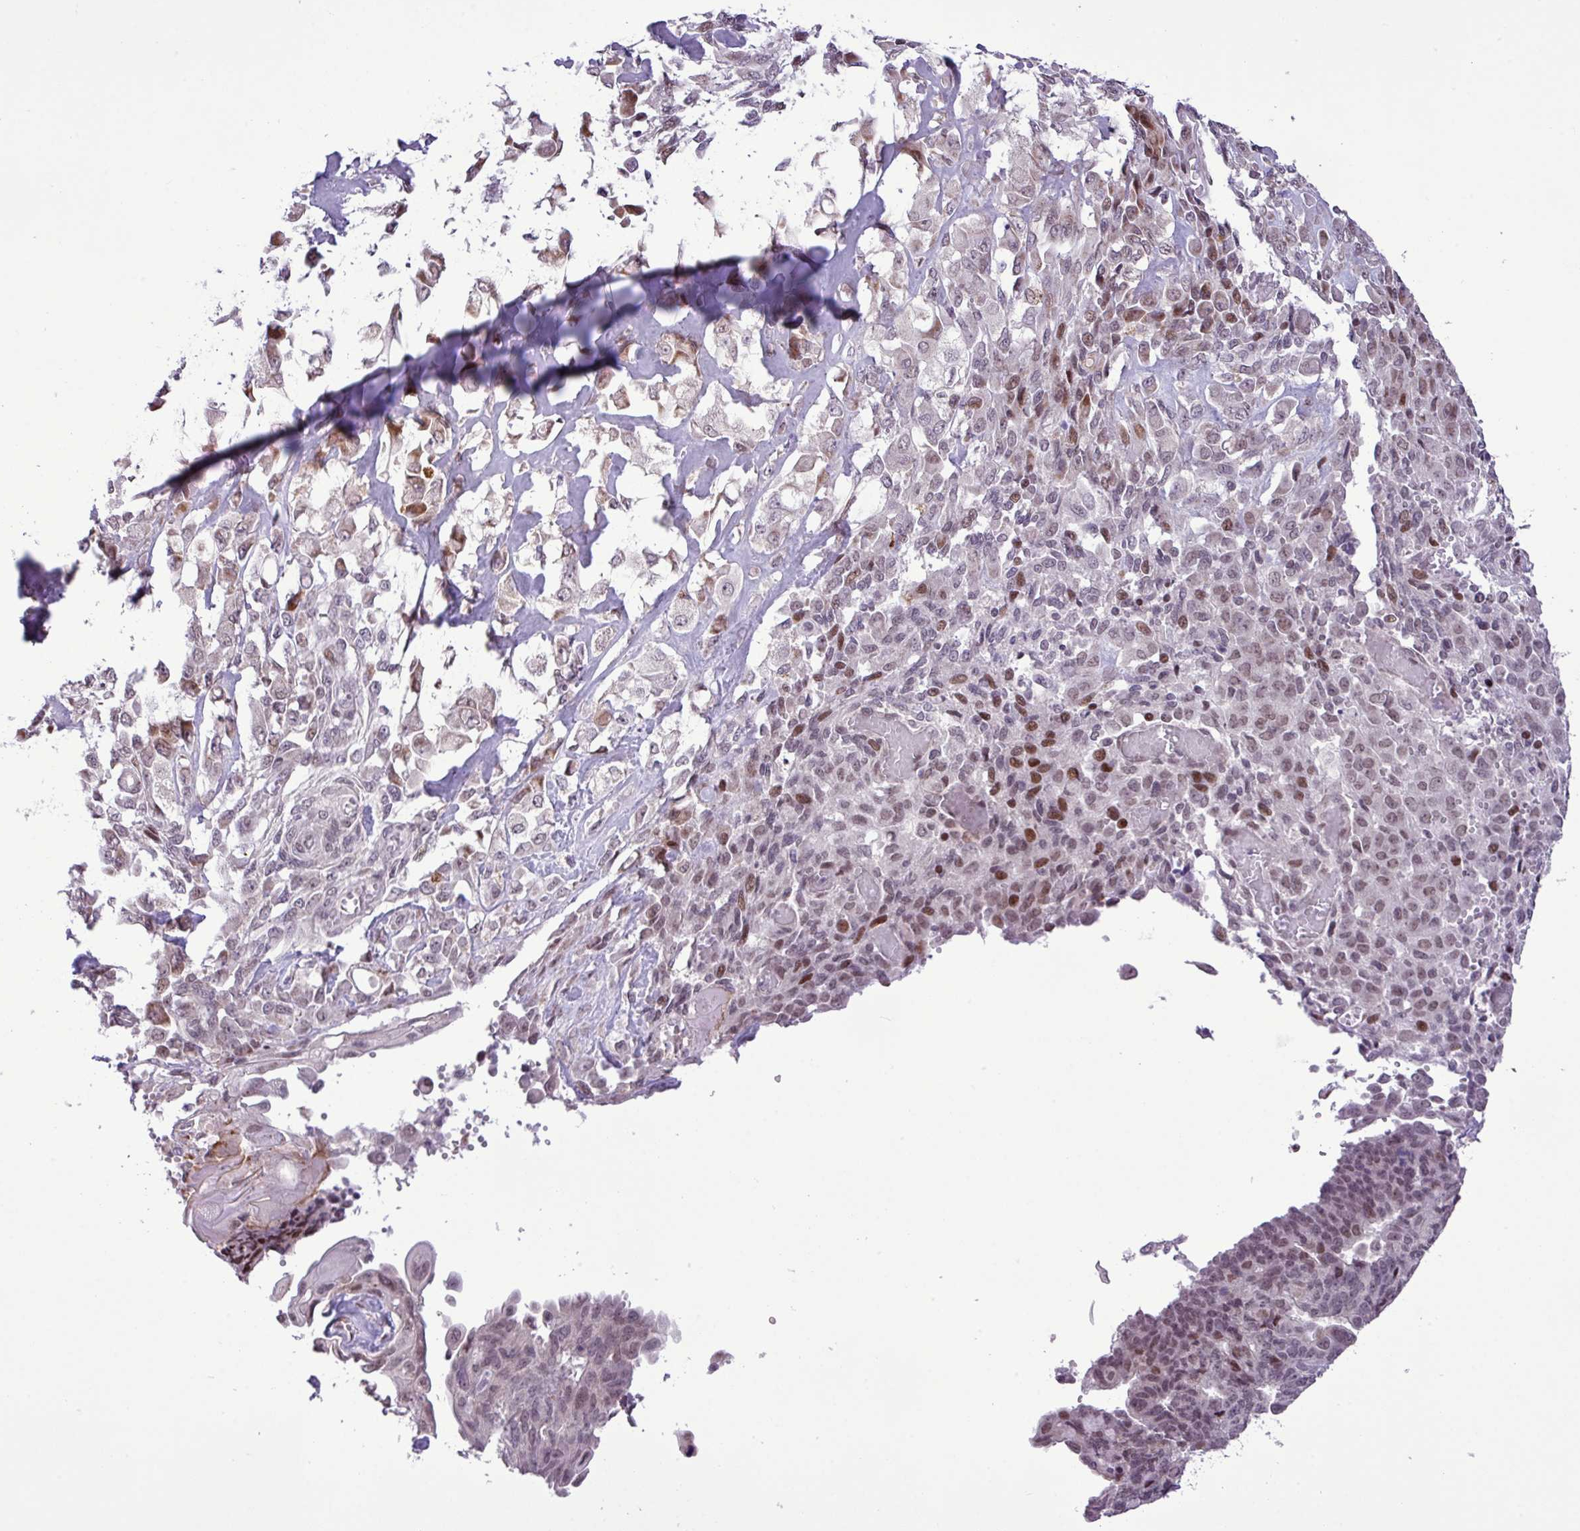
{"staining": {"intensity": "moderate", "quantity": "<25%", "location": "nuclear"}, "tissue": "endometrial cancer", "cell_type": "Tumor cells", "image_type": "cancer", "snomed": [{"axis": "morphology", "description": "Adenocarcinoma, NOS"}, {"axis": "topography", "description": "Endometrium"}], "caption": "IHC of adenocarcinoma (endometrial) exhibits low levels of moderate nuclear expression in approximately <25% of tumor cells. (DAB (3,3'-diaminobenzidine) = brown stain, brightfield microscopy at high magnification).", "gene": "ZNF354A", "patient": {"sex": "female", "age": 32}}